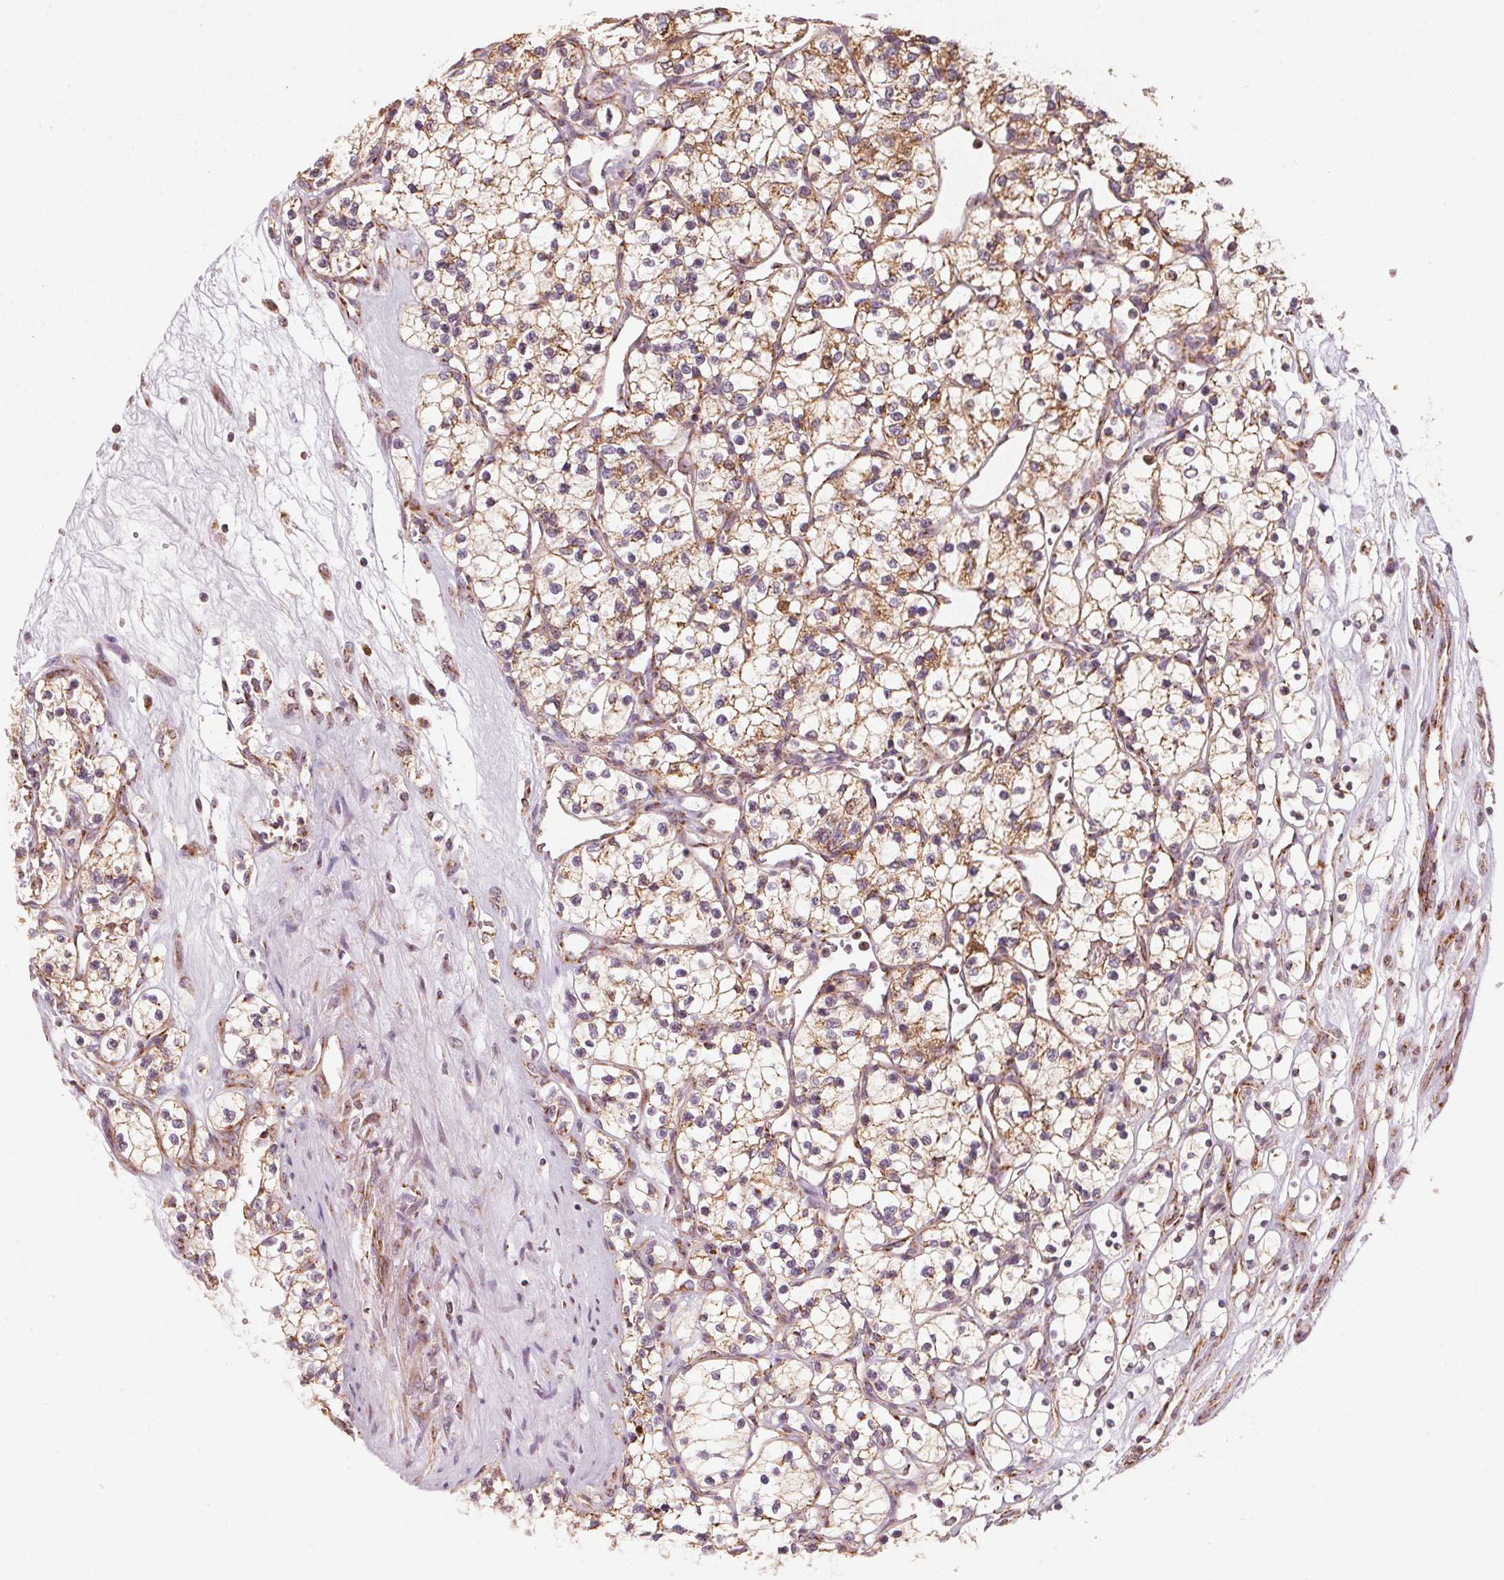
{"staining": {"intensity": "moderate", "quantity": ">75%", "location": "cytoplasmic/membranous"}, "tissue": "renal cancer", "cell_type": "Tumor cells", "image_type": "cancer", "snomed": [{"axis": "morphology", "description": "Adenocarcinoma, NOS"}, {"axis": "topography", "description": "Kidney"}], "caption": "Renal adenocarcinoma tissue displays moderate cytoplasmic/membranous expression in about >75% of tumor cells", "gene": "TOMM70", "patient": {"sex": "female", "age": 69}}